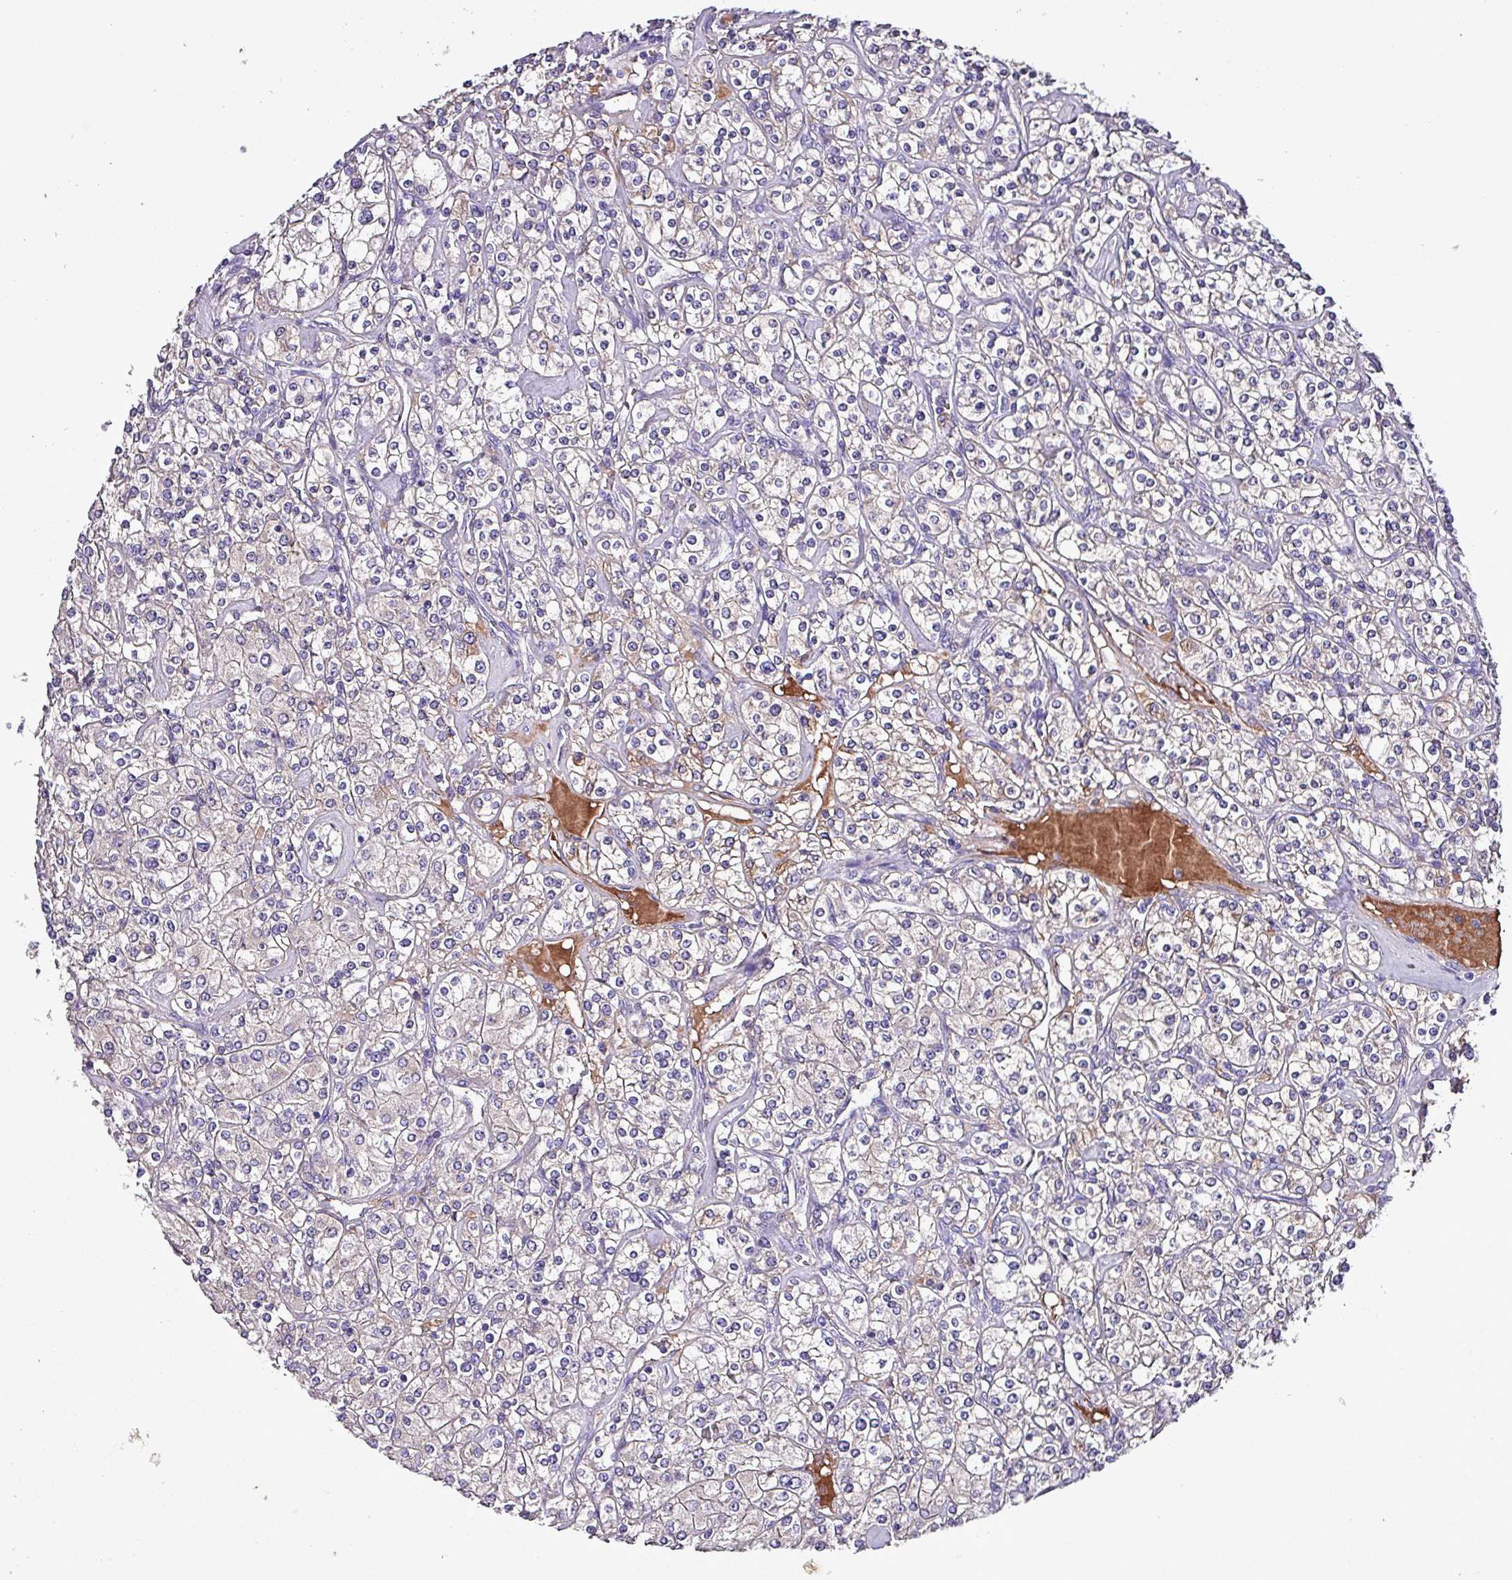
{"staining": {"intensity": "weak", "quantity": "<25%", "location": "cytoplasmic/membranous"}, "tissue": "renal cancer", "cell_type": "Tumor cells", "image_type": "cancer", "snomed": [{"axis": "morphology", "description": "Adenocarcinoma, NOS"}, {"axis": "topography", "description": "Kidney"}], "caption": "High magnification brightfield microscopy of renal cancer stained with DAB (brown) and counterstained with hematoxylin (blue): tumor cells show no significant positivity.", "gene": "HP", "patient": {"sex": "male", "age": 77}}